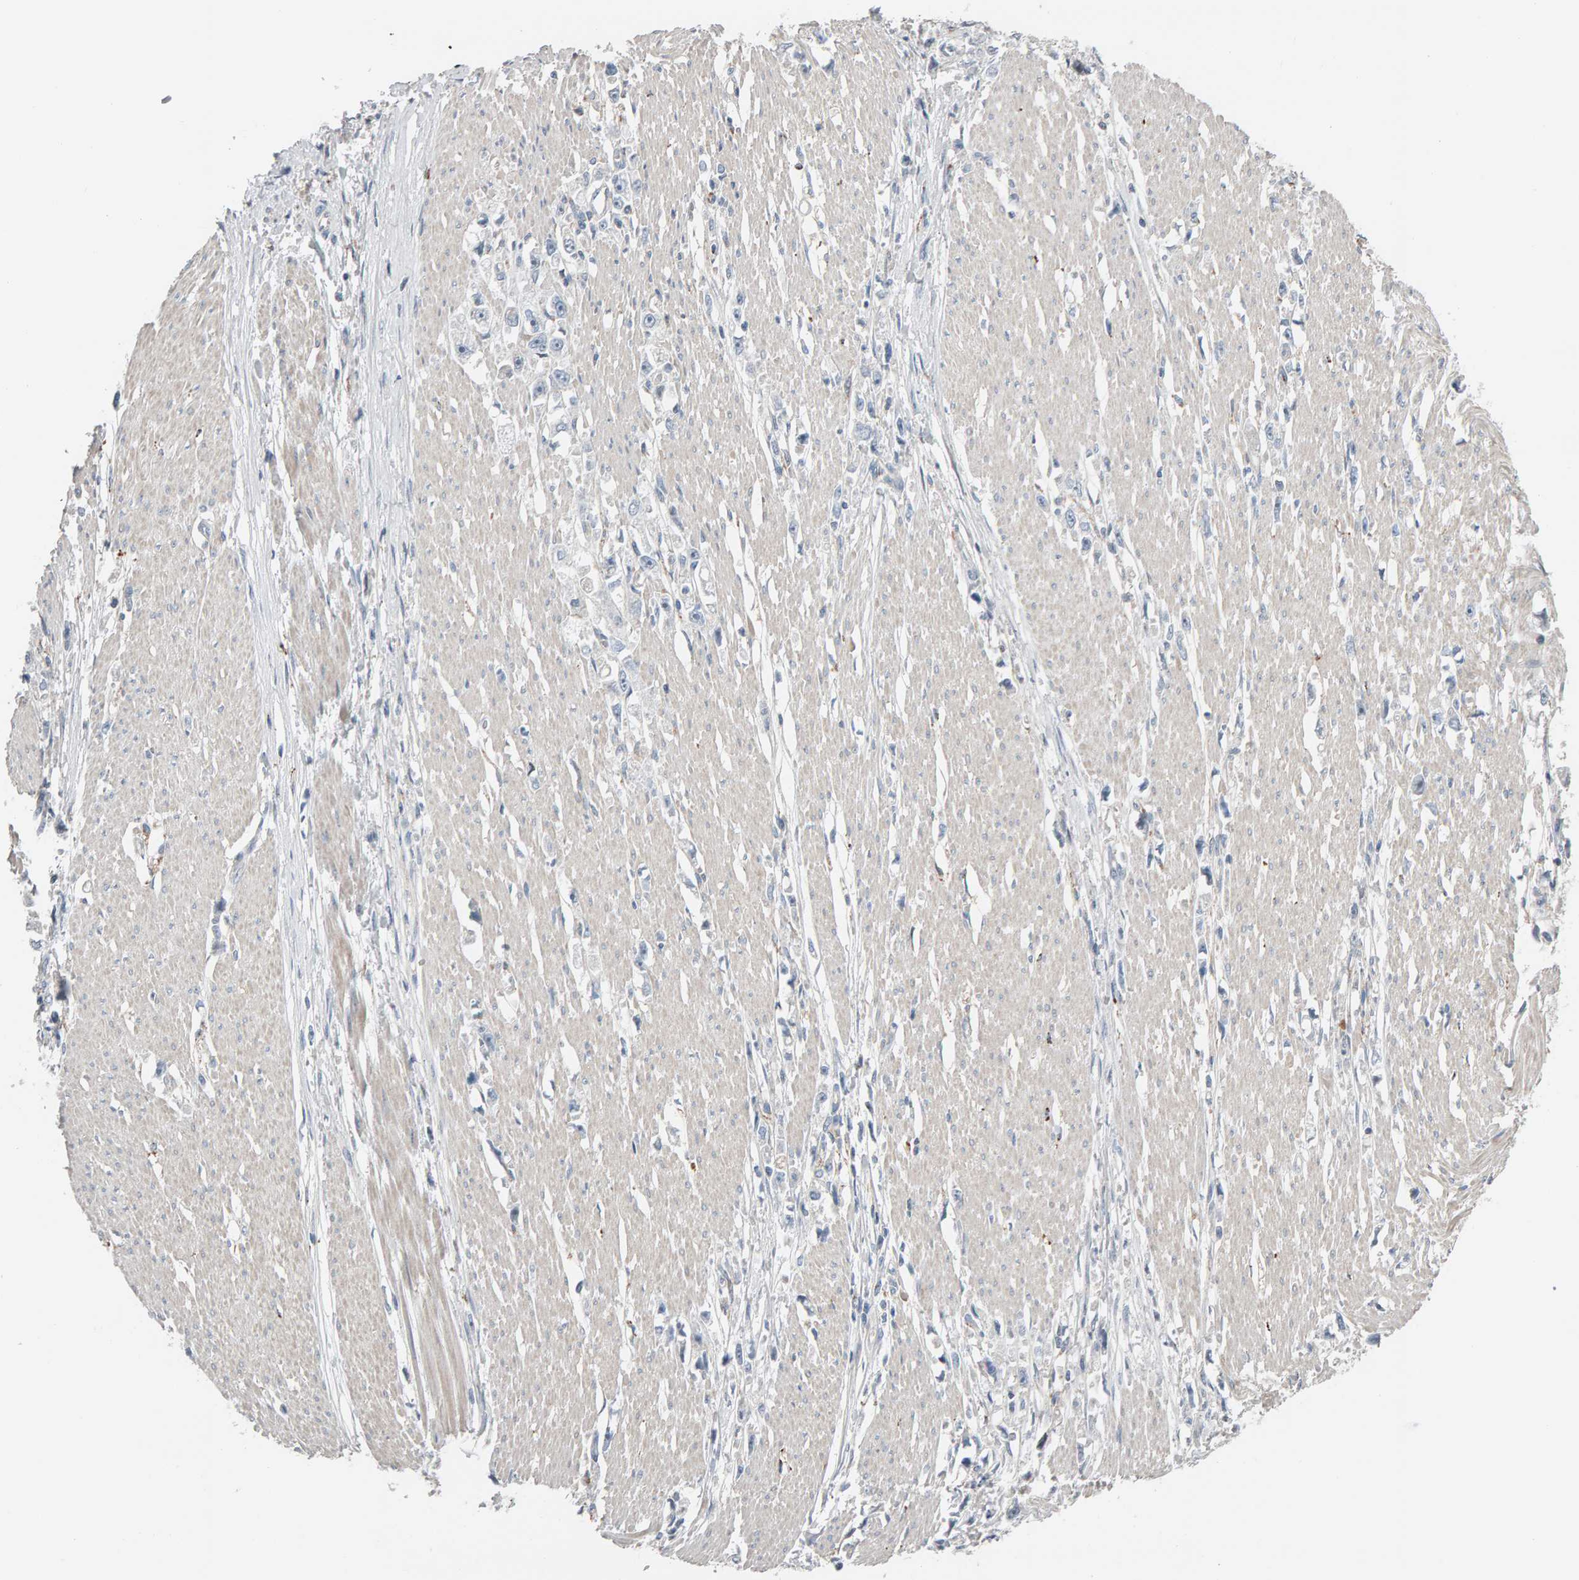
{"staining": {"intensity": "negative", "quantity": "none", "location": "none"}, "tissue": "stomach cancer", "cell_type": "Tumor cells", "image_type": "cancer", "snomed": [{"axis": "morphology", "description": "Adenocarcinoma, NOS"}, {"axis": "topography", "description": "Stomach"}], "caption": "Tumor cells show no significant protein positivity in stomach adenocarcinoma. (DAB immunohistochemistry (IHC), high magnification).", "gene": "IPPK", "patient": {"sex": "female", "age": 59}}